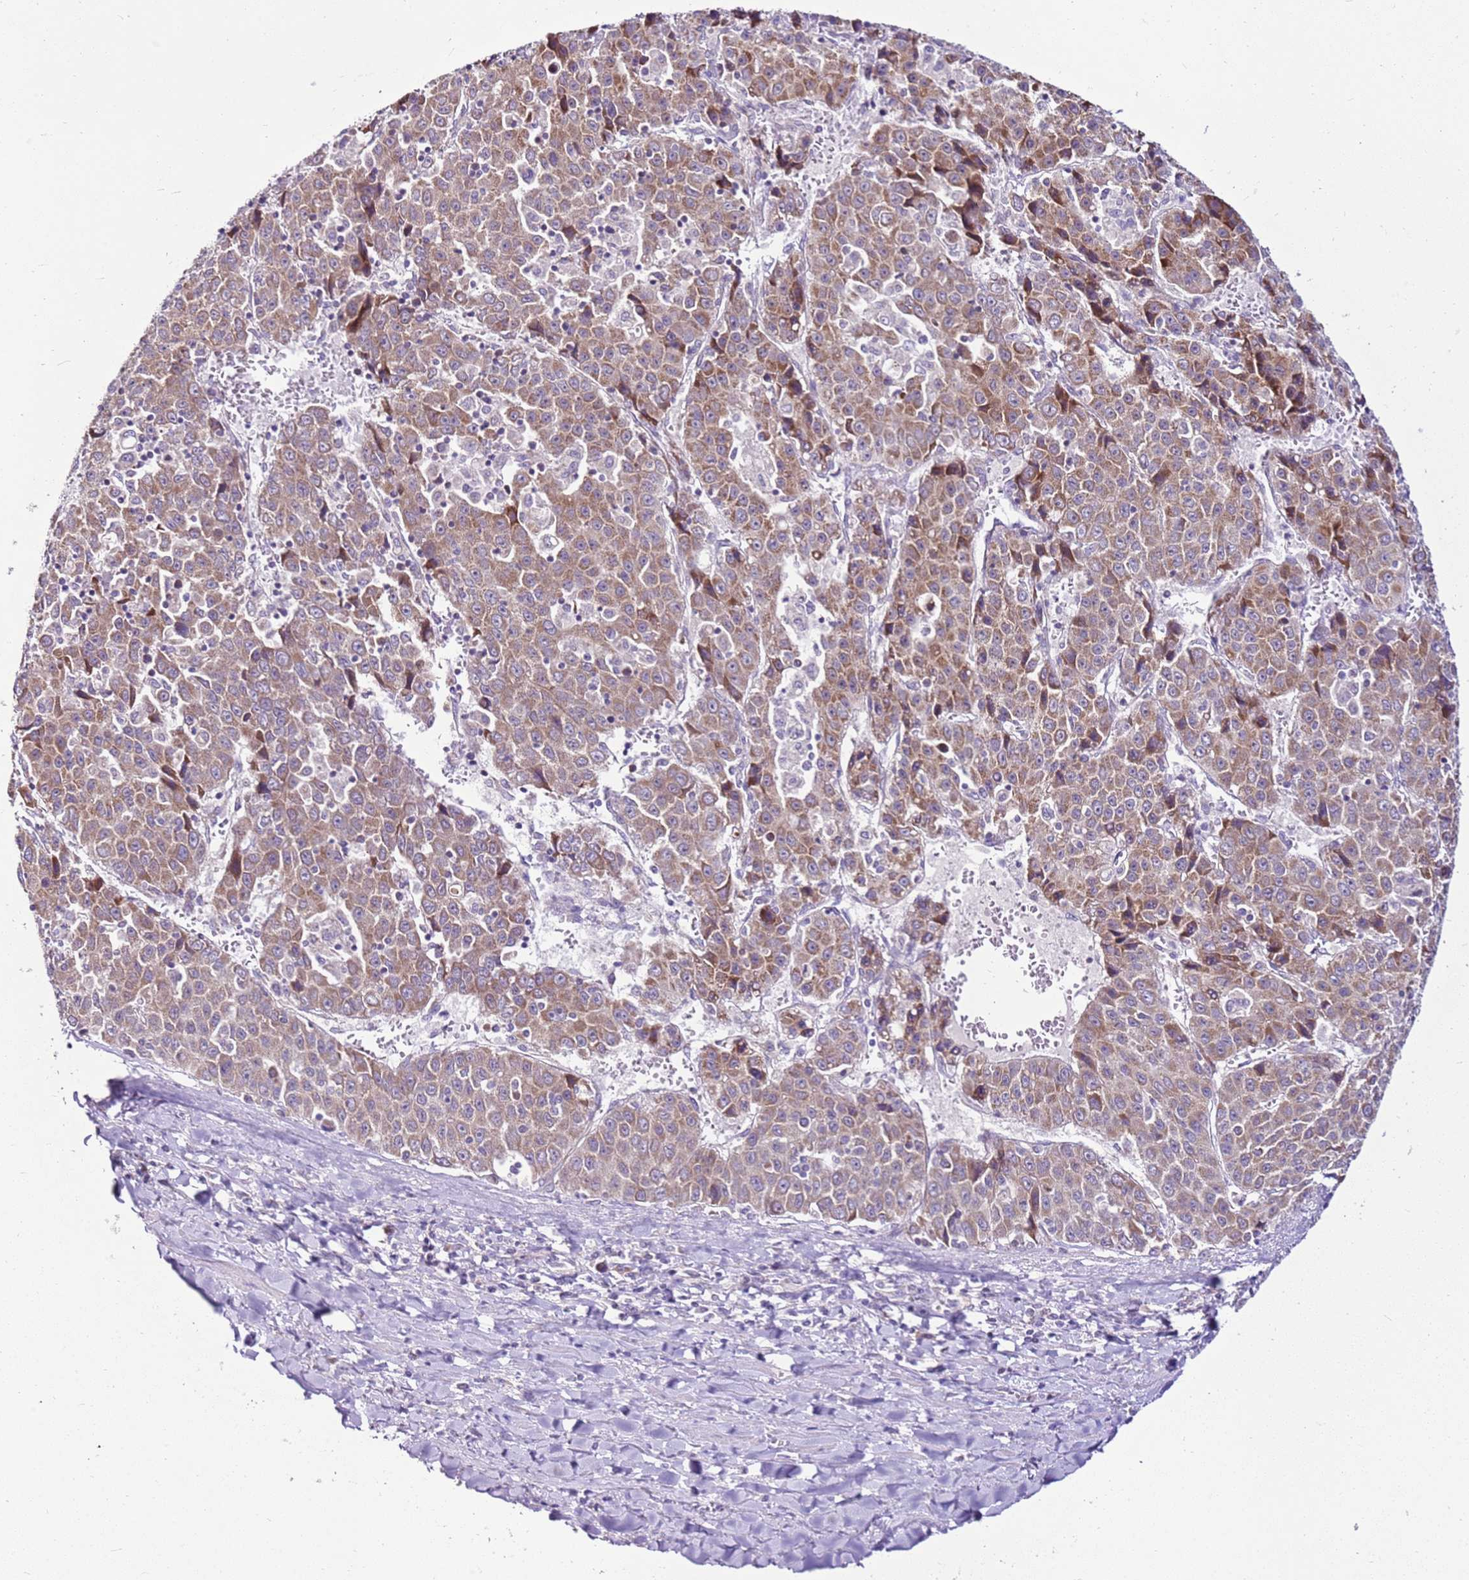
{"staining": {"intensity": "moderate", "quantity": ">75%", "location": "cytoplasmic/membranous"}, "tissue": "liver cancer", "cell_type": "Tumor cells", "image_type": "cancer", "snomed": [{"axis": "morphology", "description": "Carcinoma, Hepatocellular, NOS"}, {"axis": "topography", "description": "Liver"}], "caption": "Immunohistochemistry (IHC) of liver cancer demonstrates medium levels of moderate cytoplasmic/membranous expression in about >75% of tumor cells.", "gene": "MRPL36", "patient": {"sex": "female", "age": 53}}